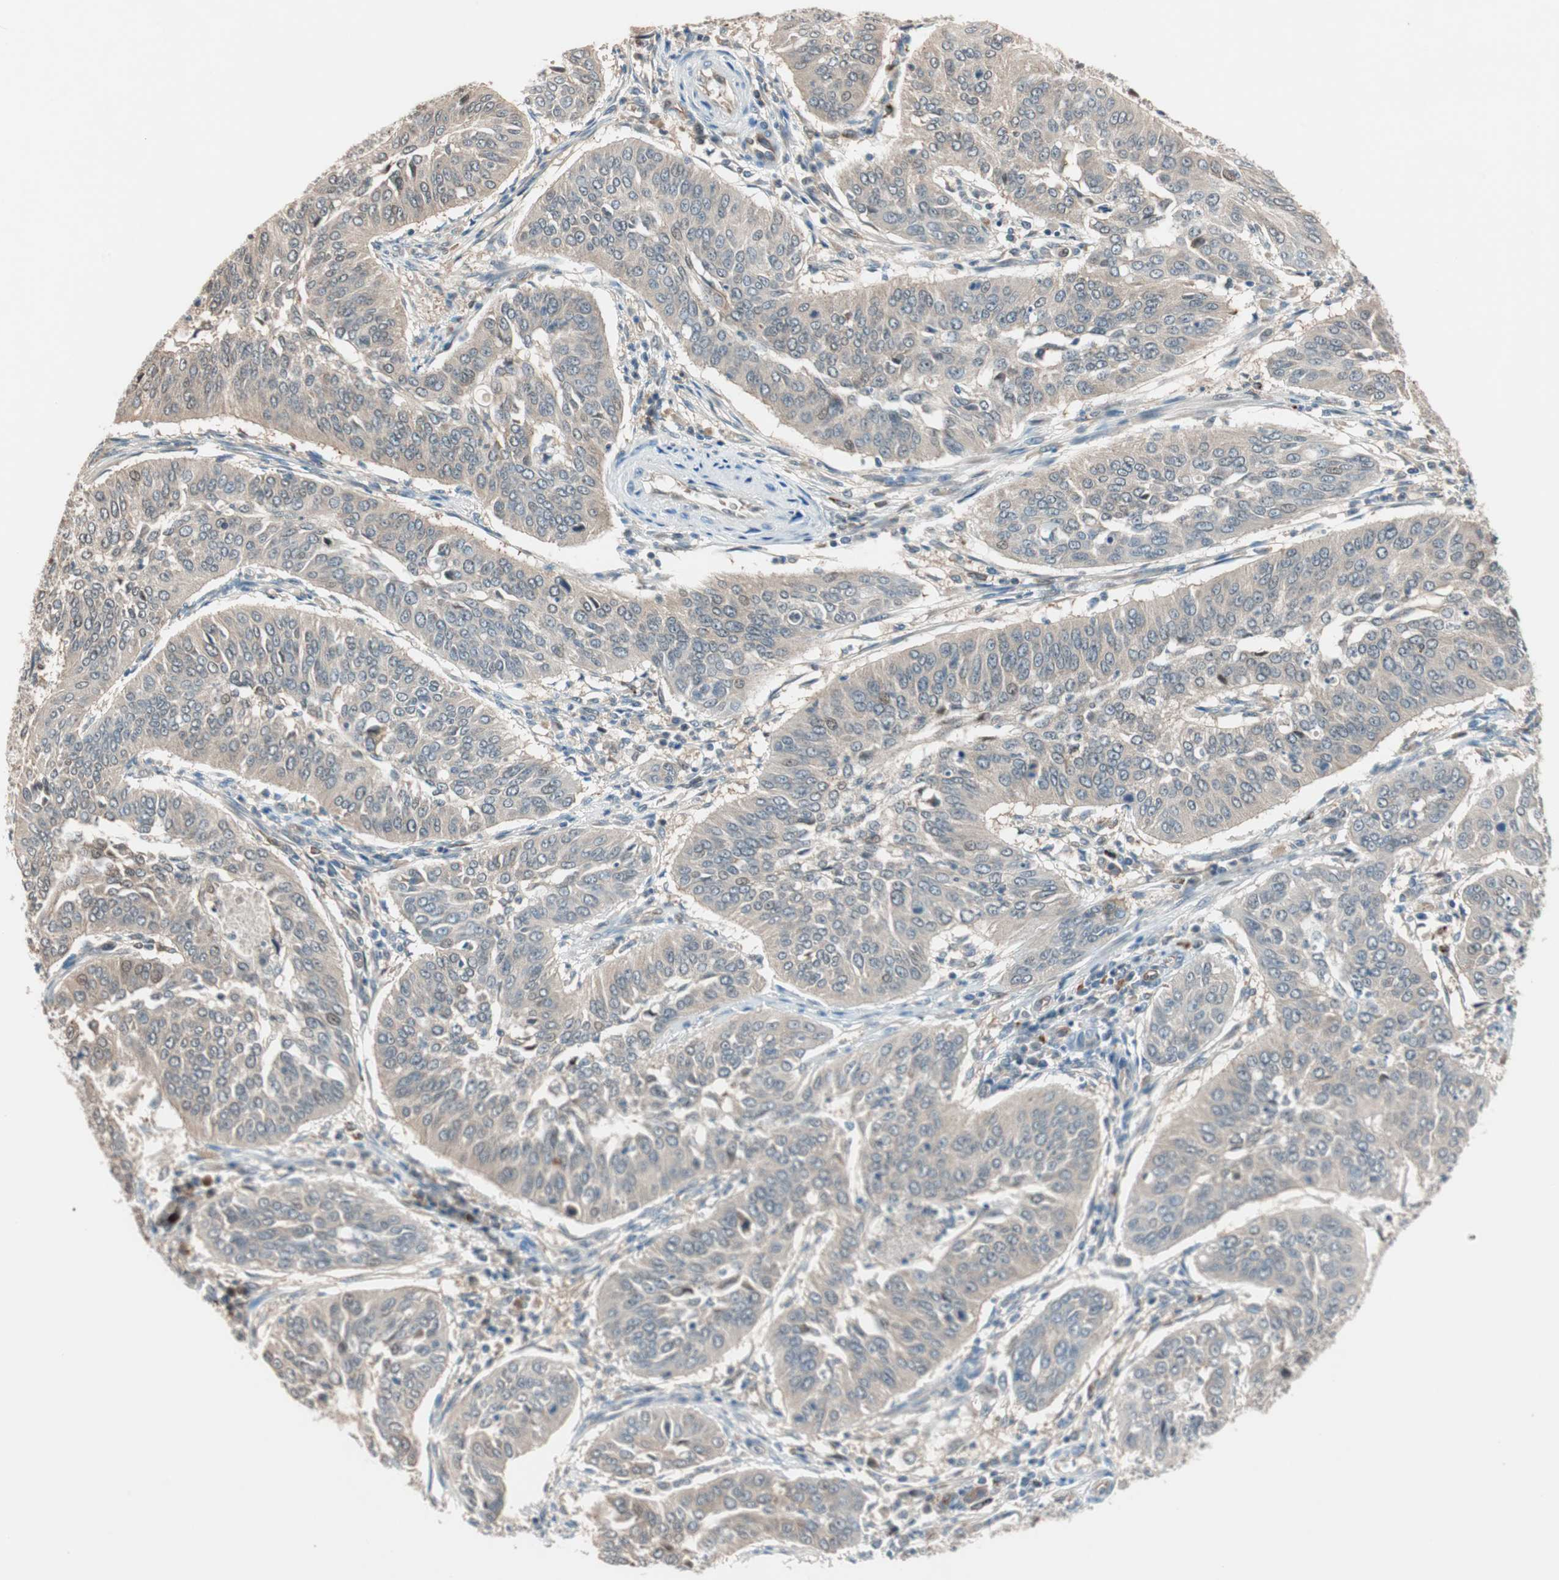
{"staining": {"intensity": "weak", "quantity": ">75%", "location": "cytoplasmic/membranous"}, "tissue": "cervical cancer", "cell_type": "Tumor cells", "image_type": "cancer", "snomed": [{"axis": "morphology", "description": "Normal tissue, NOS"}, {"axis": "morphology", "description": "Squamous cell carcinoma, NOS"}, {"axis": "topography", "description": "Cervix"}], "caption": "Protein staining of cervical cancer tissue reveals weak cytoplasmic/membranous staining in about >75% of tumor cells.", "gene": "PIK3R3", "patient": {"sex": "female", "age": 39}}